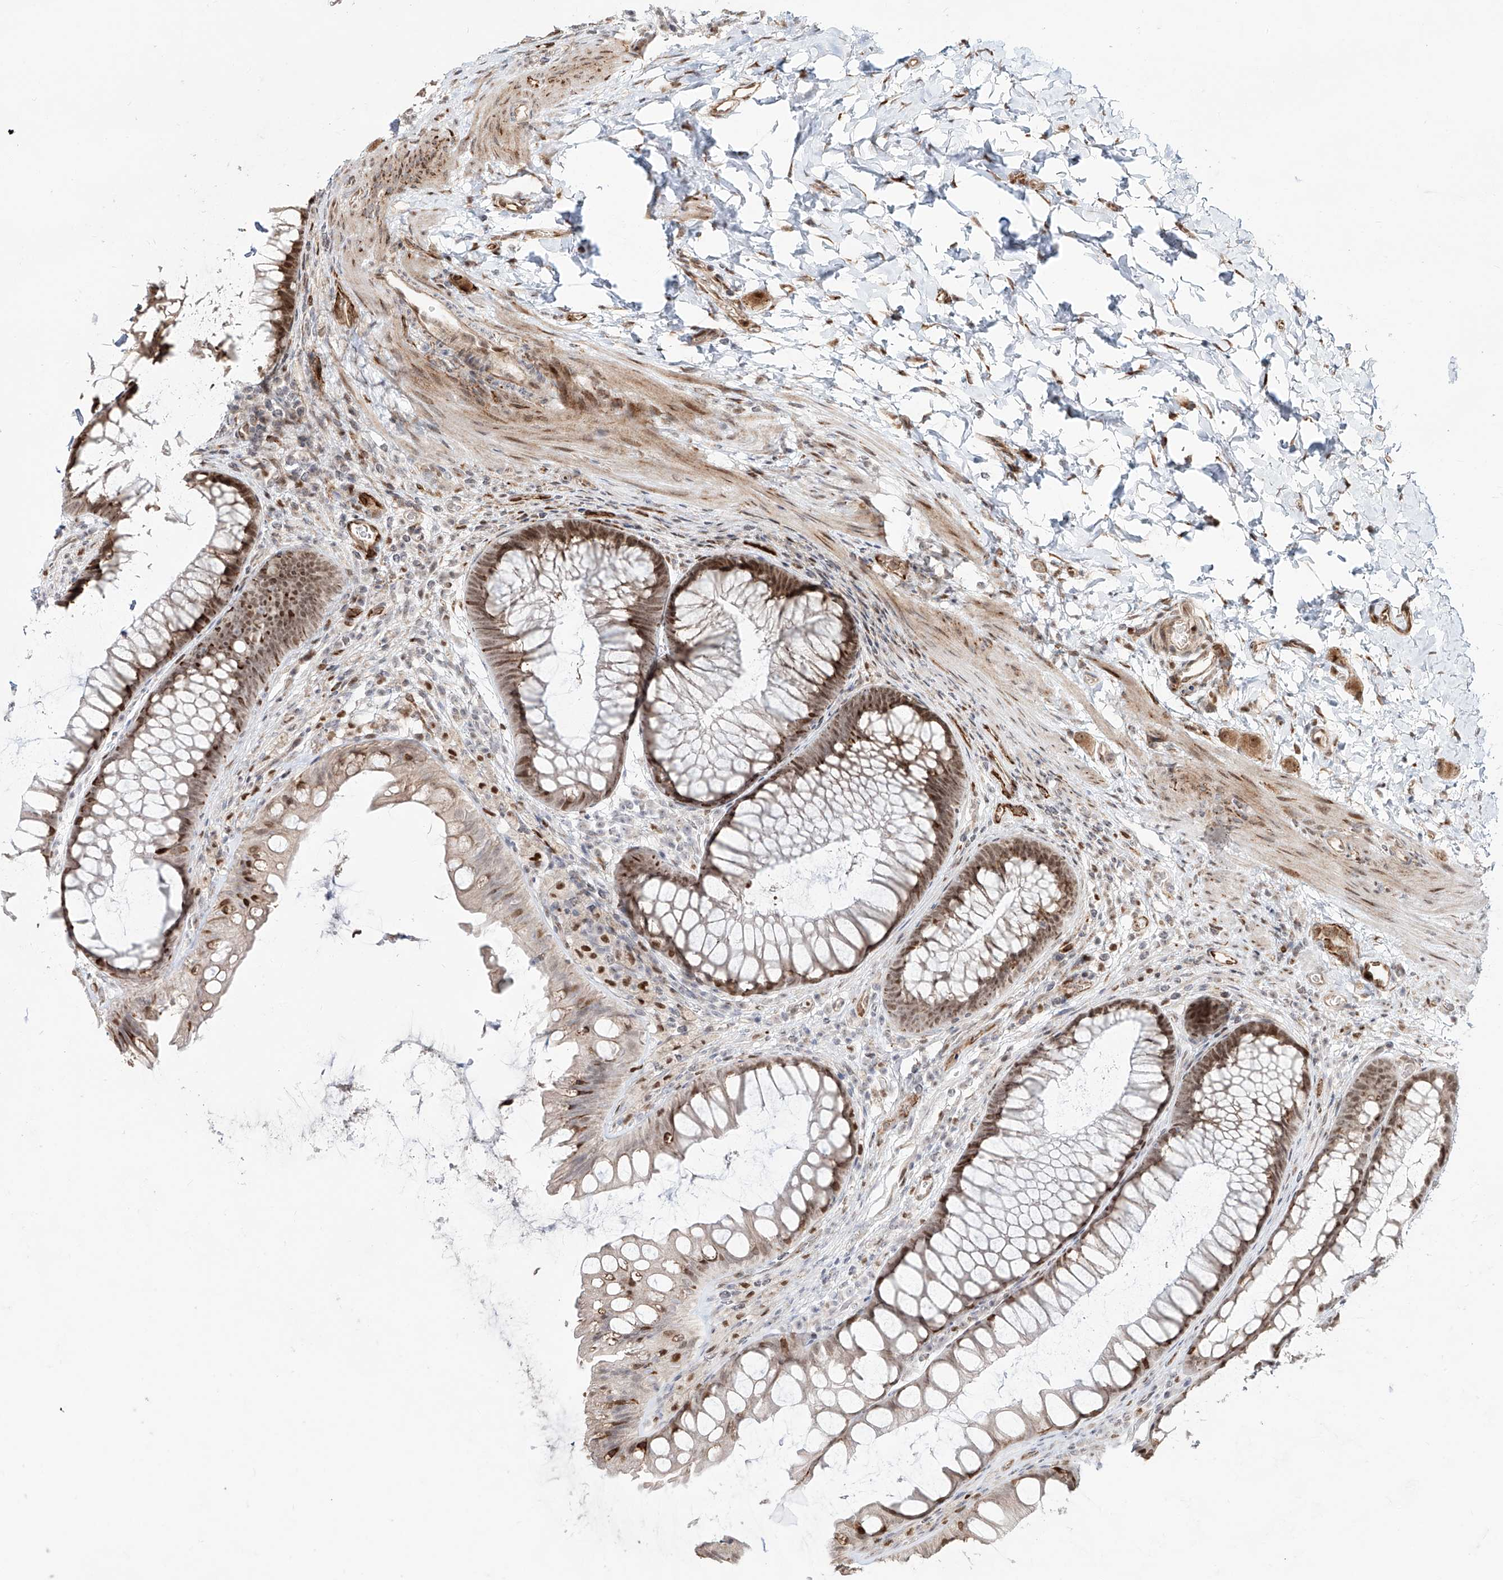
{"staining": {"intensity": "weak", "quantity": ">75%", "location": "cytoplasmic/membranous,nuclear"}, "tissue": "colon", "cell_type": "Endothelial cells", "image_type": "normal", "snomed": [{"axis": "morphology", "description": "Normal tissue, NOS"}, {"axis": "topography", "description": "Colon"}], "caption": "A high-resolution image shows immunohistochemistry (IHC) staining of normal colon, which reveals weak cytoplasmic/membranous,nuclear expression in approximately >75% of endothelial cells.", "gene": "ZNF710", "patient": {"sex": "female", "age": 62}}